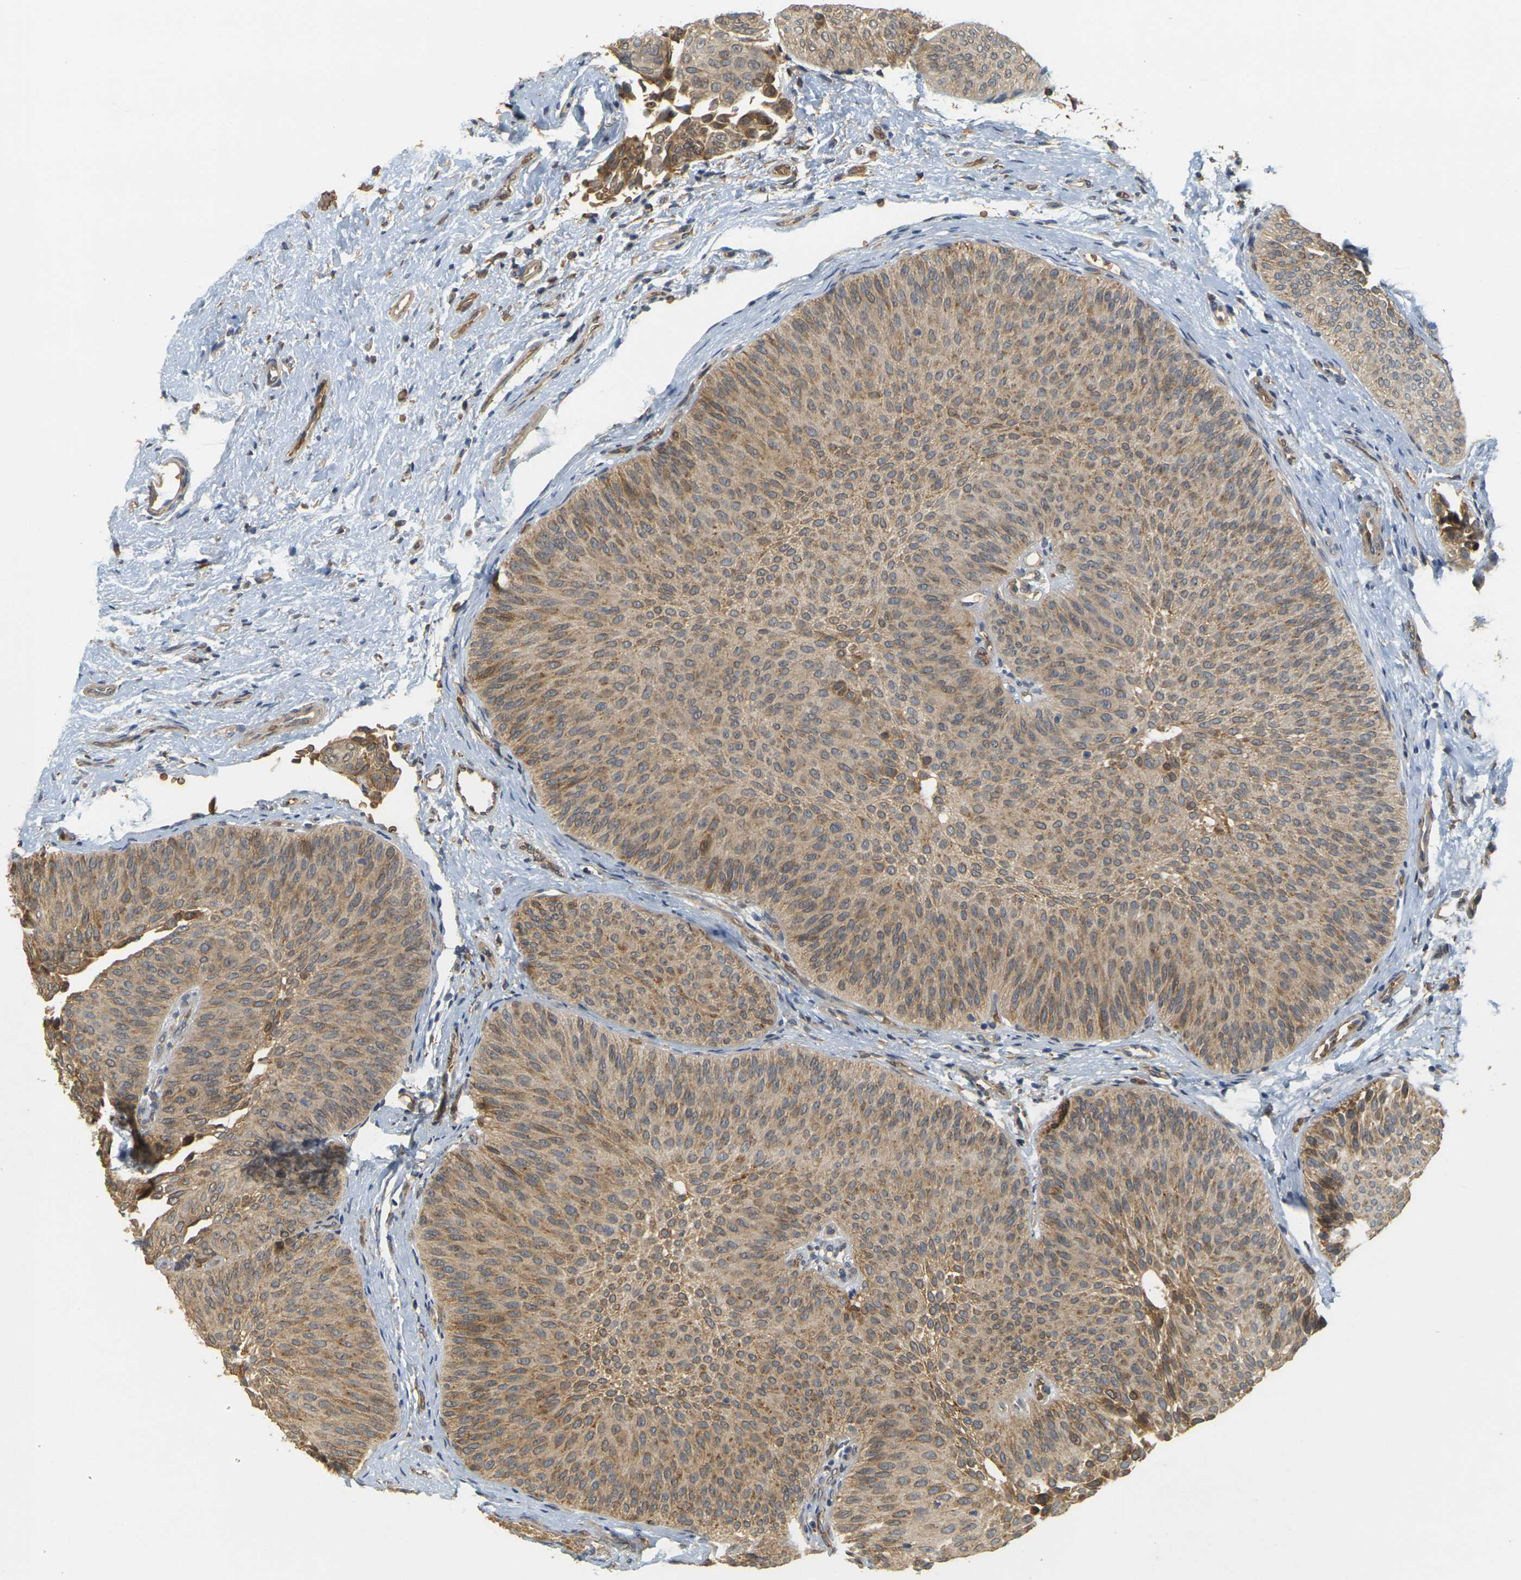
{"staining": {"intensity": "moderate", "quantity": "25%-75%", "location": "cytoplasmic/membranous"}, "tissue": "urothelial cancer", "cell_type": "Tumor cells", "image_type": "cancer", "snomed": [{"axis": "morphology", "description": "Urothelial carcinoma, Low grade"}, {"axis": "topography", "description": "Urinary bladder"}], "caption": "Protein staining displays moderate cytoplasmic/membranous positivity in approximately 25%-75% of tumor cells in urothelial cancer.", "gene": "MEGF9", "patient": {"sex": "female", "age": 60}}